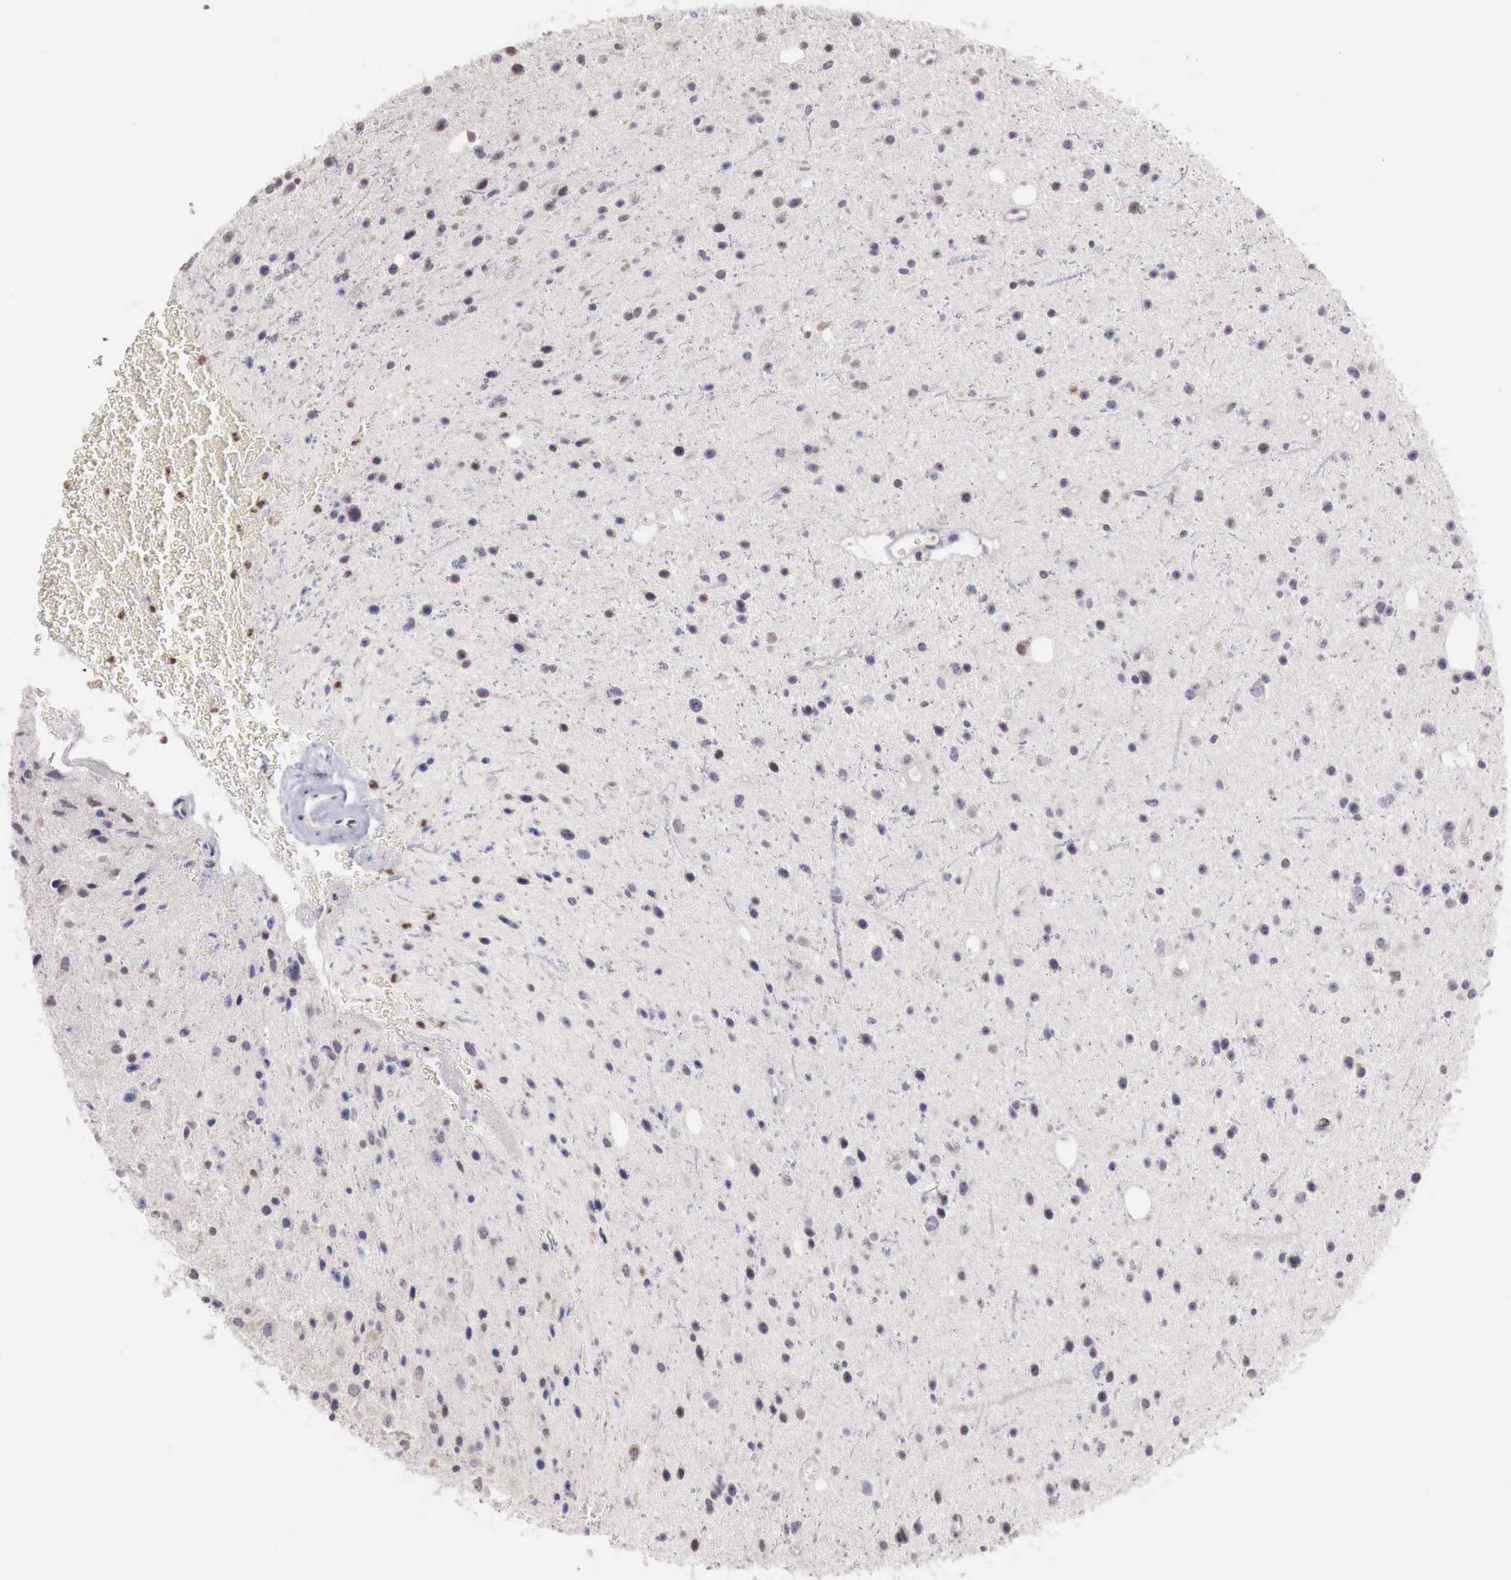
{"staining": {"intensity": "negative", "quantity": "none", "location": "none"}, "tissue": "glioma", "cell_type": "Tumor cells", "image_type": "cancer", "snomed": [{"axis": "morphology", "description": "Glioma, malignant, Low grade"}, {"axis": "topography", "description": "Brain"}], "caption": "An immunohistochemistry (IHC) histopathology image of low-grade glioma (malignant) is shown. There is no staining in tumor cells of low-grade glioma (malignant).", "gene": "TBC1D9", "patient": {"sex": "female", "age": 46}}